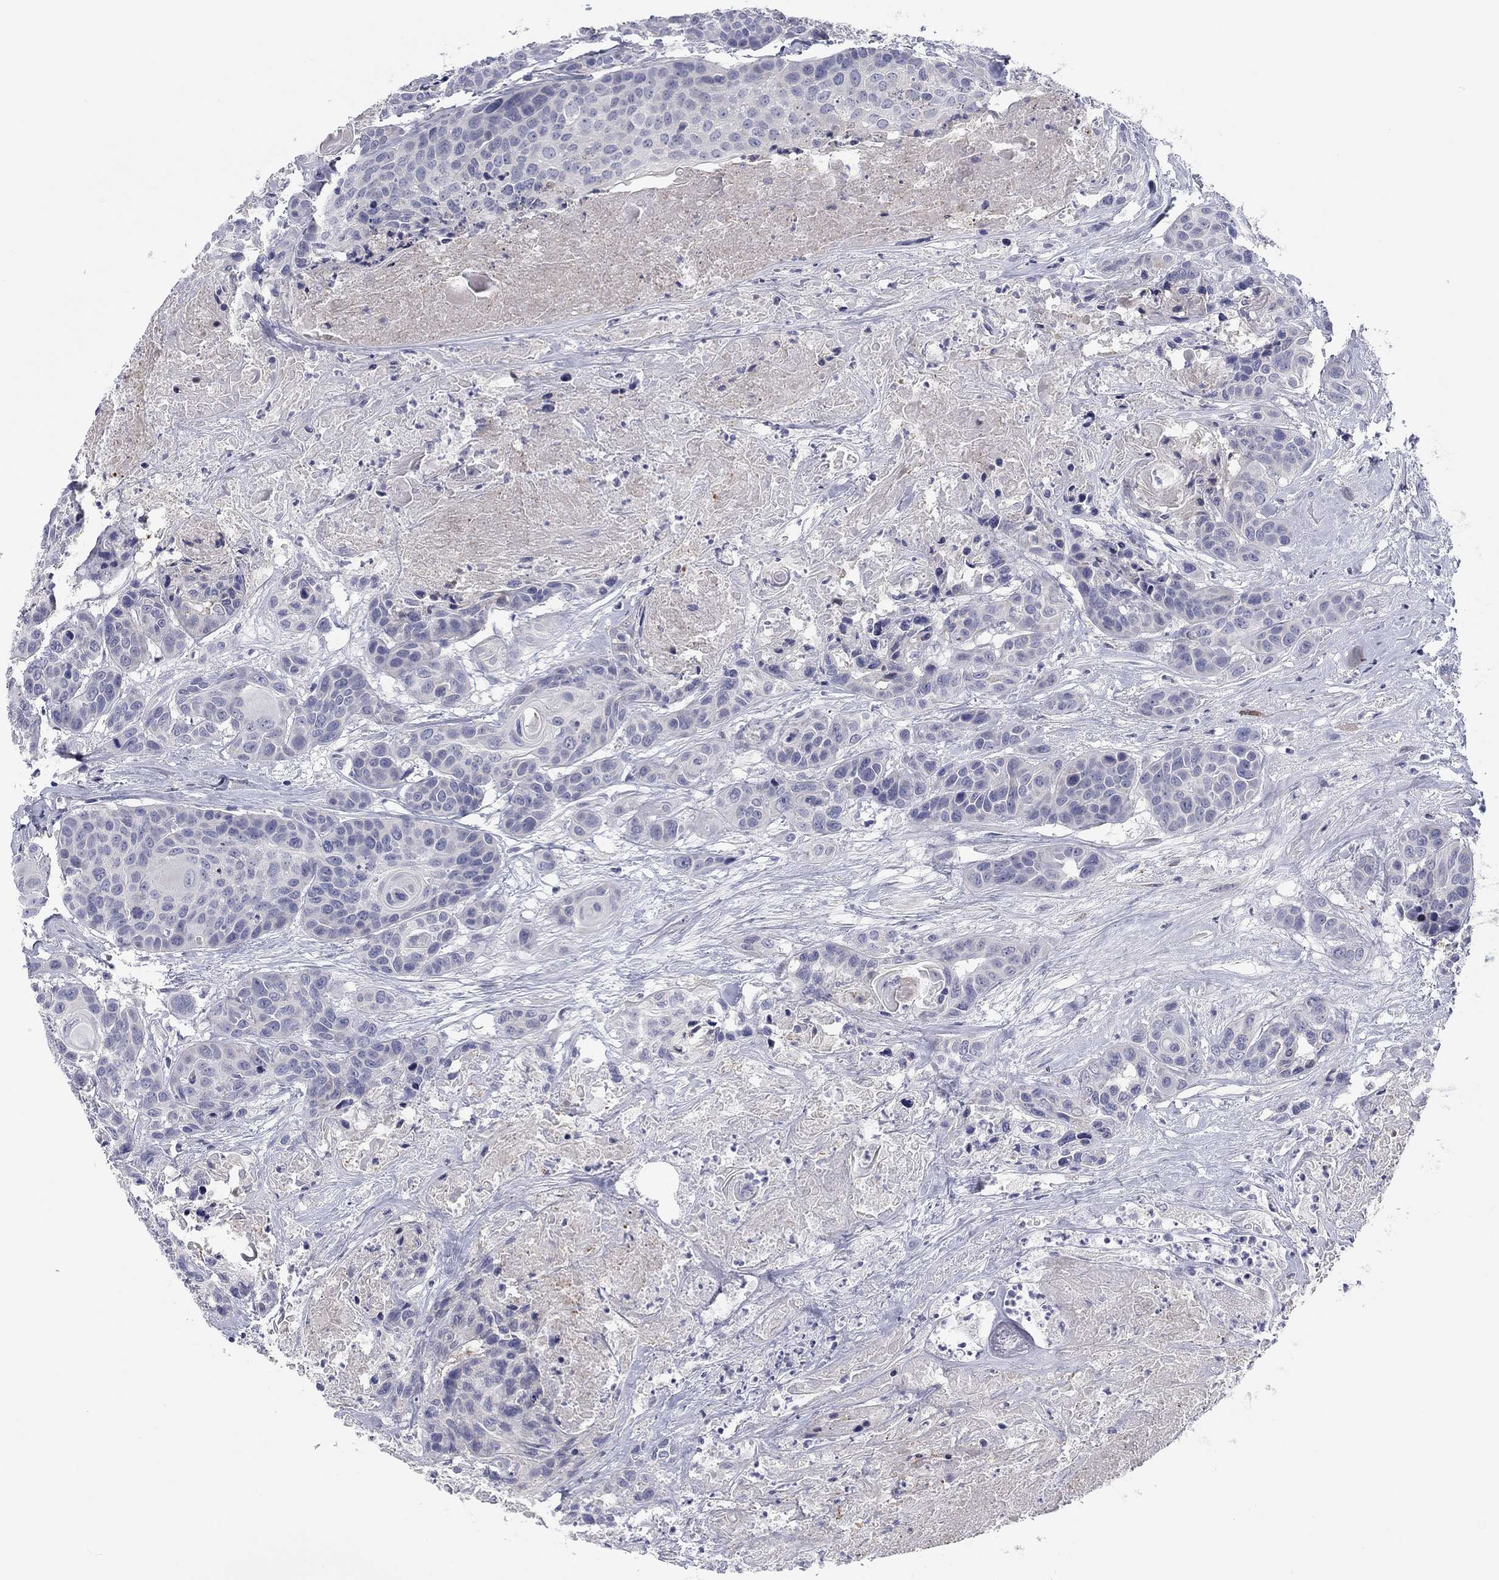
{"staining": {"intensity": "negative", "quantity": "none", "location": "none"}, "tissue": "head and neck cancer", "cell_type": "Tumor cells", "image_type": "cancer", "snomed": [{"axis": "morphology", "description": "Squamous cell carcinoma, NOS"}, {"axis": "topography", "description": "Oral tissue"}, {"axis": "topography", "description": "Head-Neck"}], "caption": "The IHC photomicrograph has no significant staining in tumor cells of head and neck cancer tissue.", "gene": "CALB1", "patient": {"sex": "male", "age": 56}}